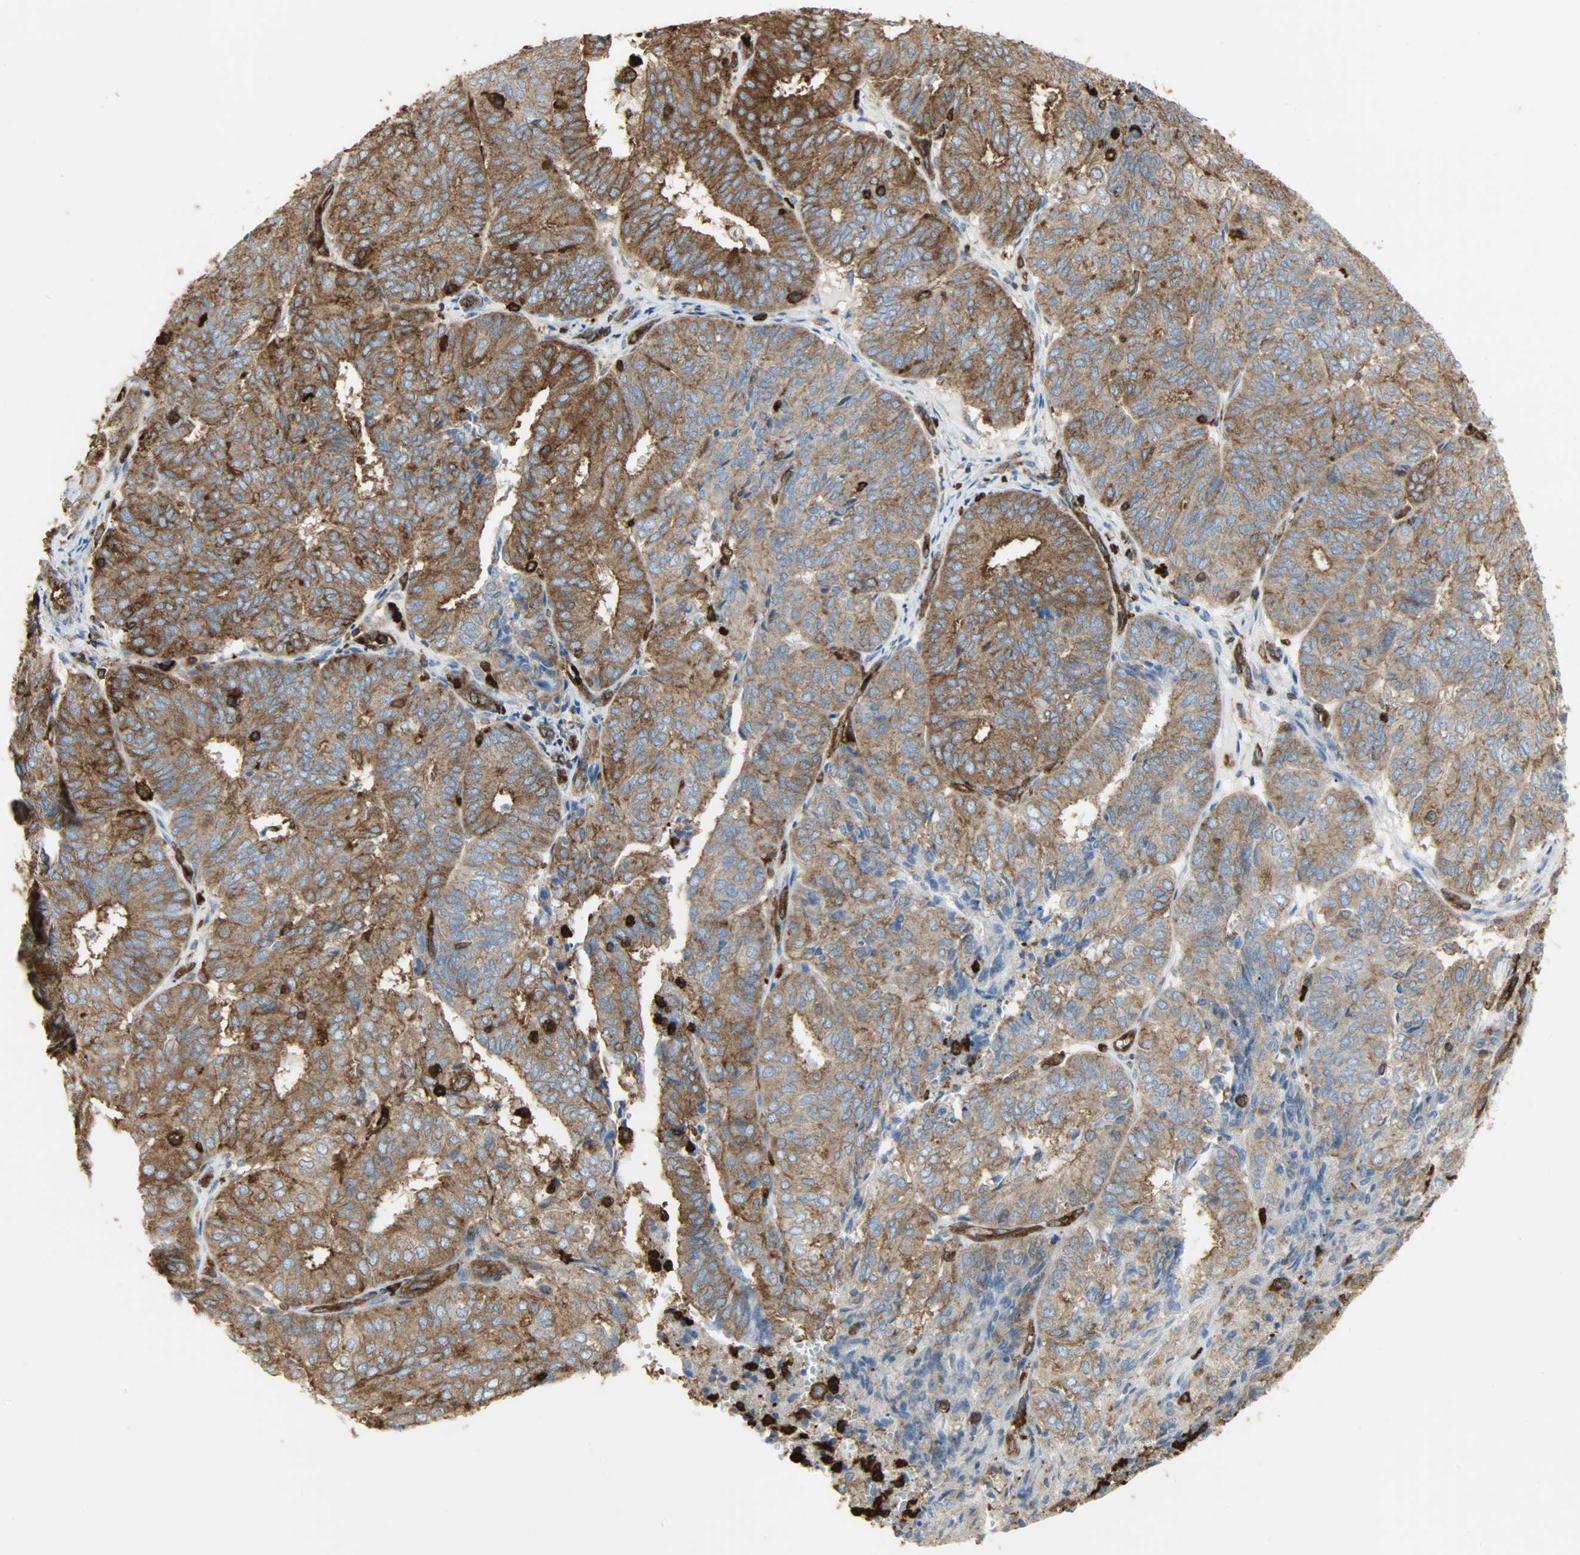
{"staining": {"intensity": "strong", "quantity": ">75%", "location": "cytoplasmic/membranous"}, "tissue": "endometrial cancer", "cell_type": "Tumor cells", "image_type": "cancer", "snomed": [{"axis": "morphology", "description": "Adenocarcinoma, NOS"}, {"axis": "topography", "description": "Uterus"}], "caption": "Endometrial adenocarcinoma stained for a protein demonstrates strong cytoplasmic/membranous positivity in tumor cells.", "gene": "VASP", "patient": {"sex": "female", "age": 60}}